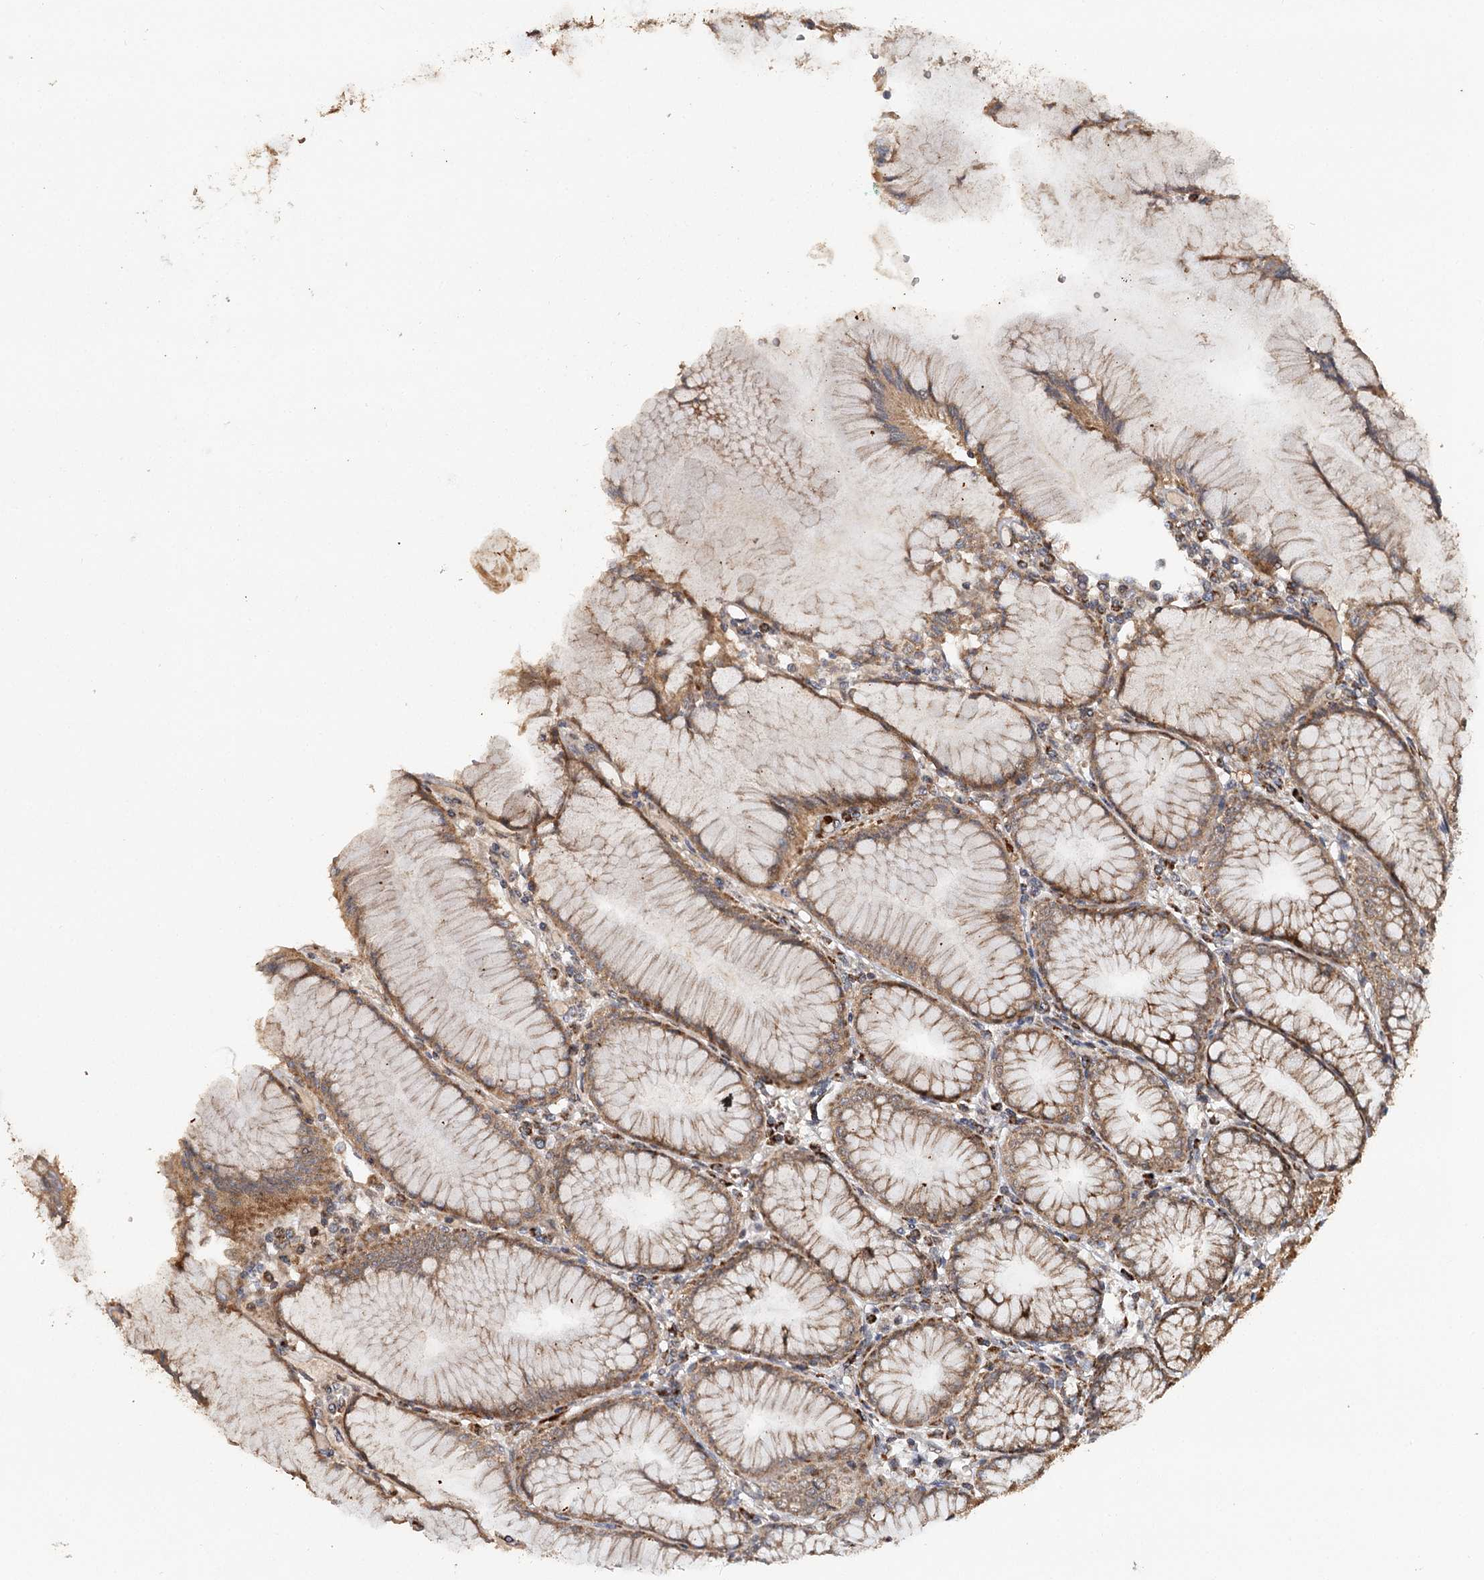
{"staining": {"intensity": "strong", "quantity": ">75%", "location": "cytoplasmic/membranous"}, "tissue": "stomach", "cell_type": "Glandular cells", "image_type": "normal", "snomed": [{"axis": "morphology", "description": "Normal tissue, NOS"}, {"axis": "topography", "description": "Stomach"}], "caption": "DAB (3,3'-diaminobenzidine) immunohistochemical staining of normal stomach reveals strong cytoplasmic/membranous protein staining in about >75% of glandular cells.", "gene": "ZNRF3", "patient": {"sex": "female", "age": 57}}